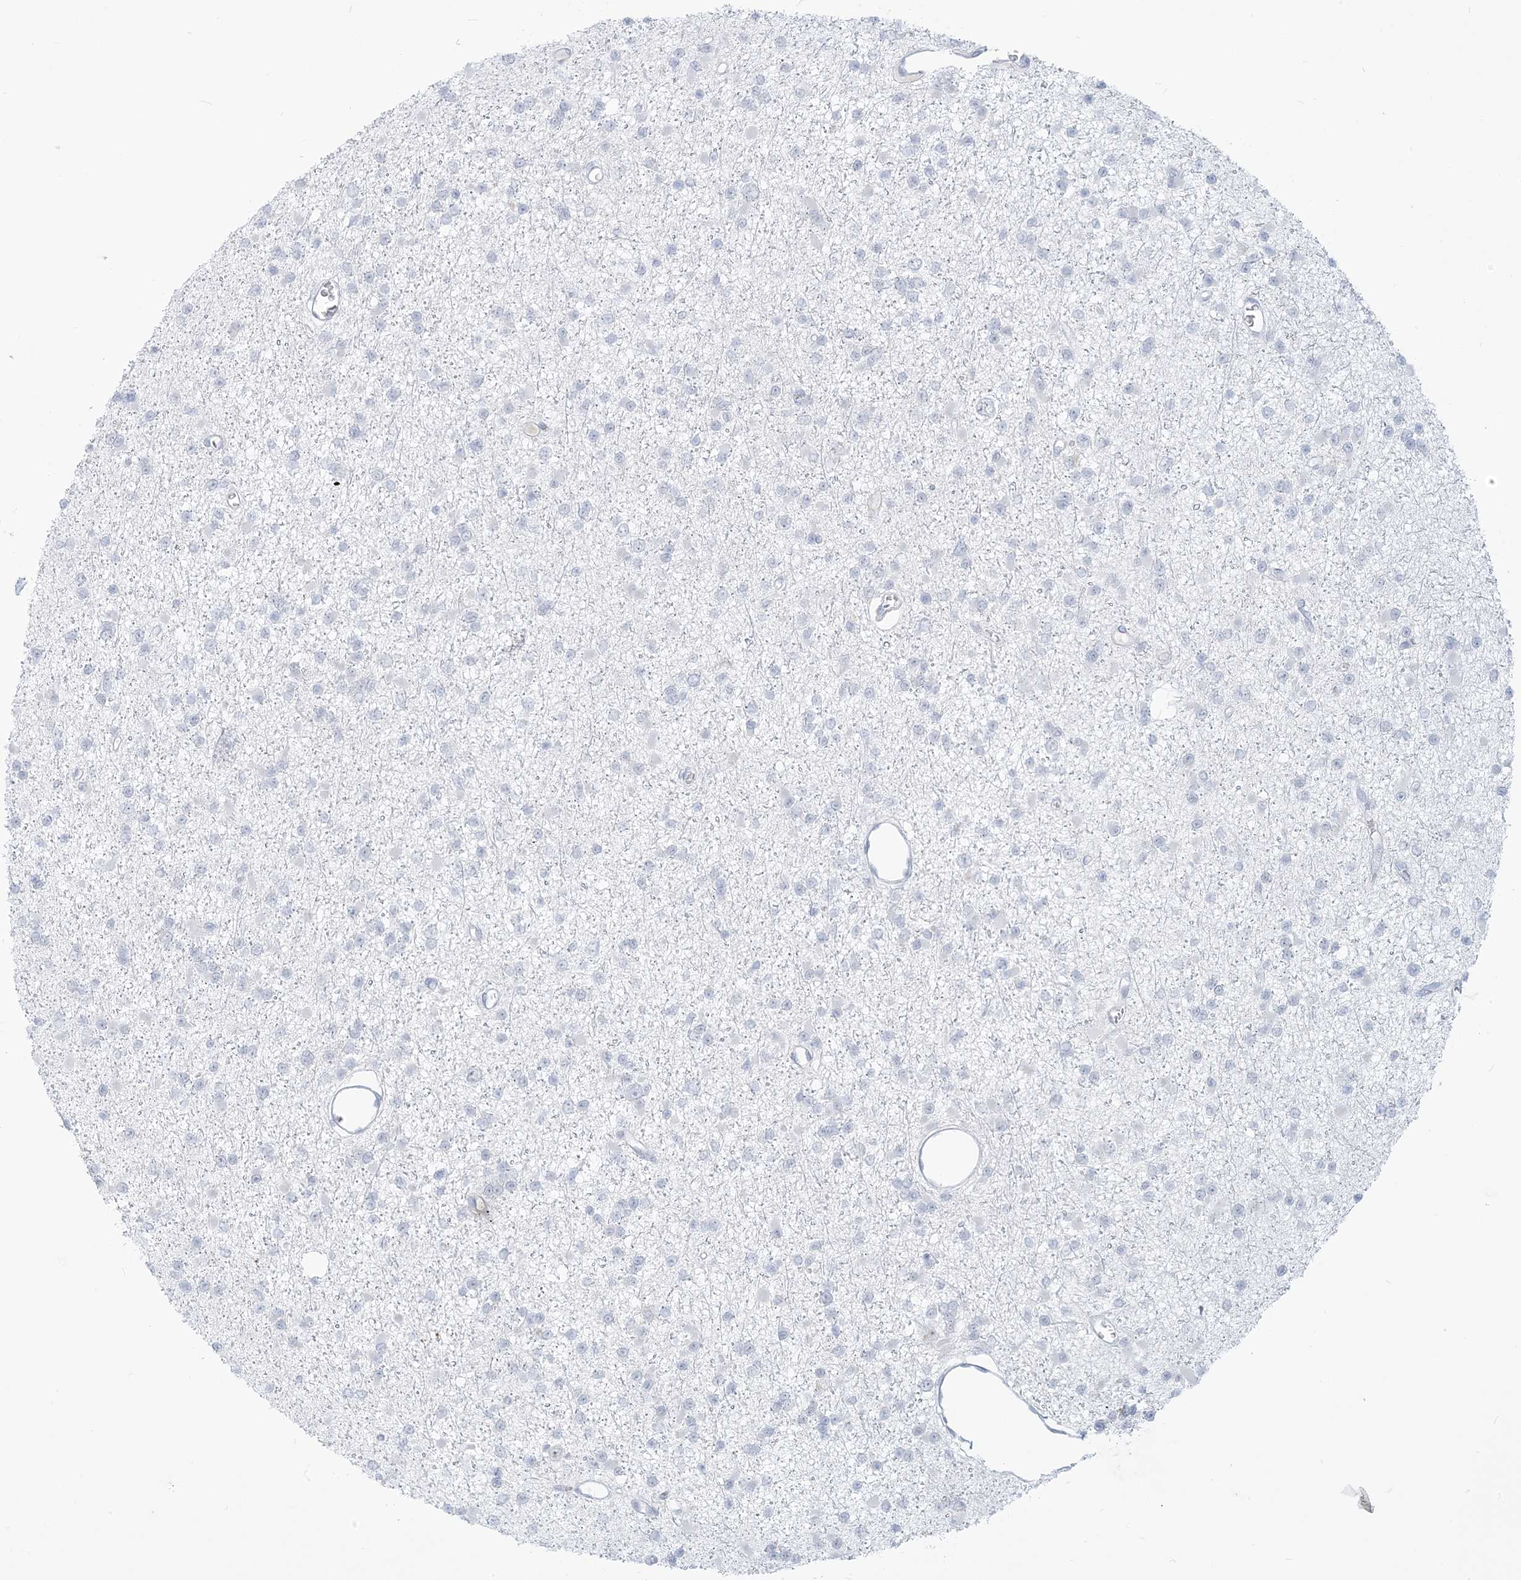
{"staining": {"intensity": "negative", "quantity": "none", "location": "none"}, "tissue": "glioma", "cell_type": "Tumor cells", "image_type": "cancer", "snomed": [{"axis": "morphology", "description": "Glioma, malignant, Low grade"}, {"axis": "topography", "description": "Brain"}], "caption": "The immunohistochemistry histopathology image has no significant expression in tumor cells of glioma tissue.", "gene": "SCML1", "patient": {"sex": "female", "age": 22}}